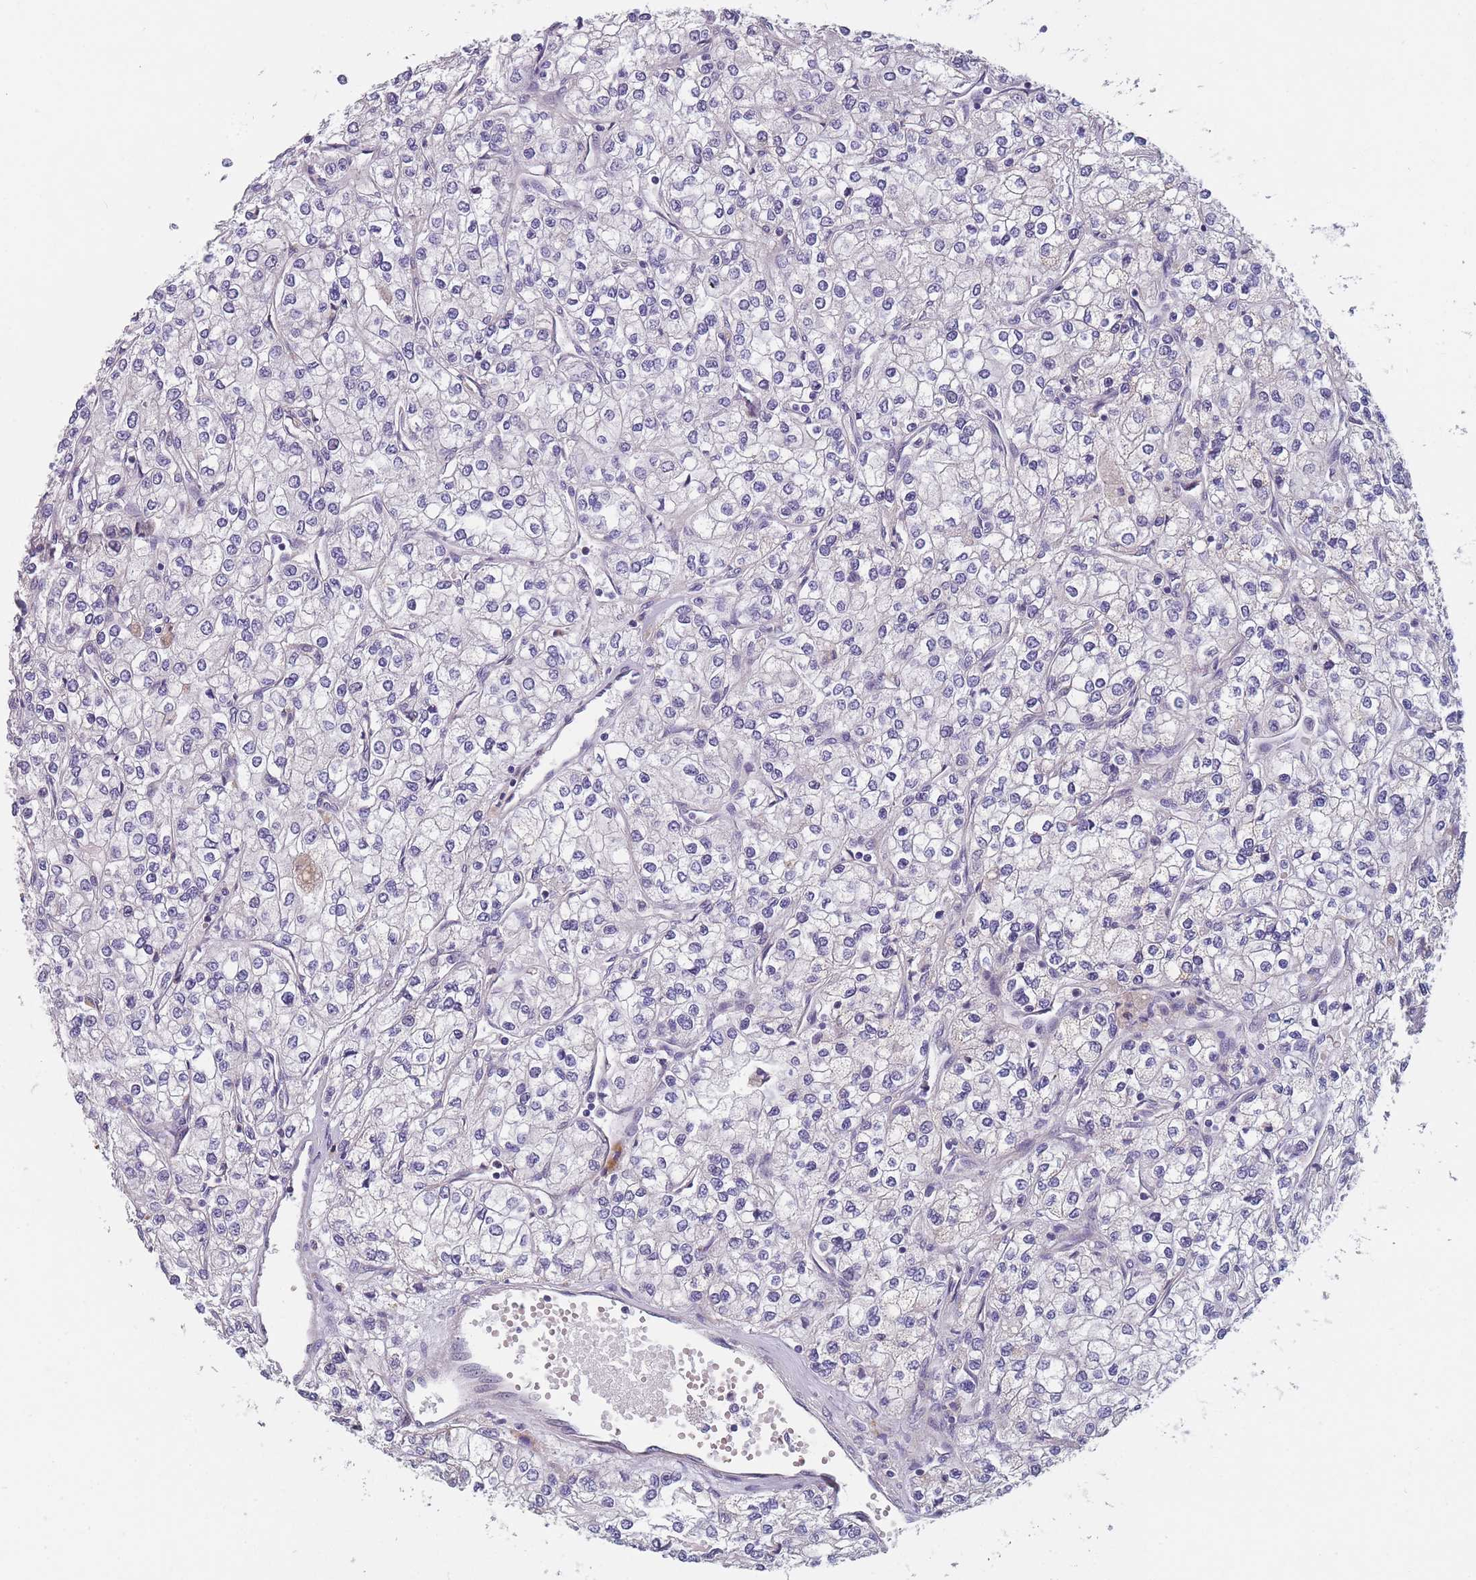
{"staining": {"intensity": "negative", "quantity": "none", "location": "none"}, "tissue": "renal cancer", "cell_type": "Tumor cells", "image_type": "cancer", "snomed": [{"axis": "morphology", "description": "Adenocarcinoma, NOS"}, {"axis": "topography", "description": "Kidney"}], "caption": "A micrograph of human renal adenocarcinoma is negative for staining in tumor cells.", "gene": "FAM83F", "patient": {"sex": "male", "age": 80}}